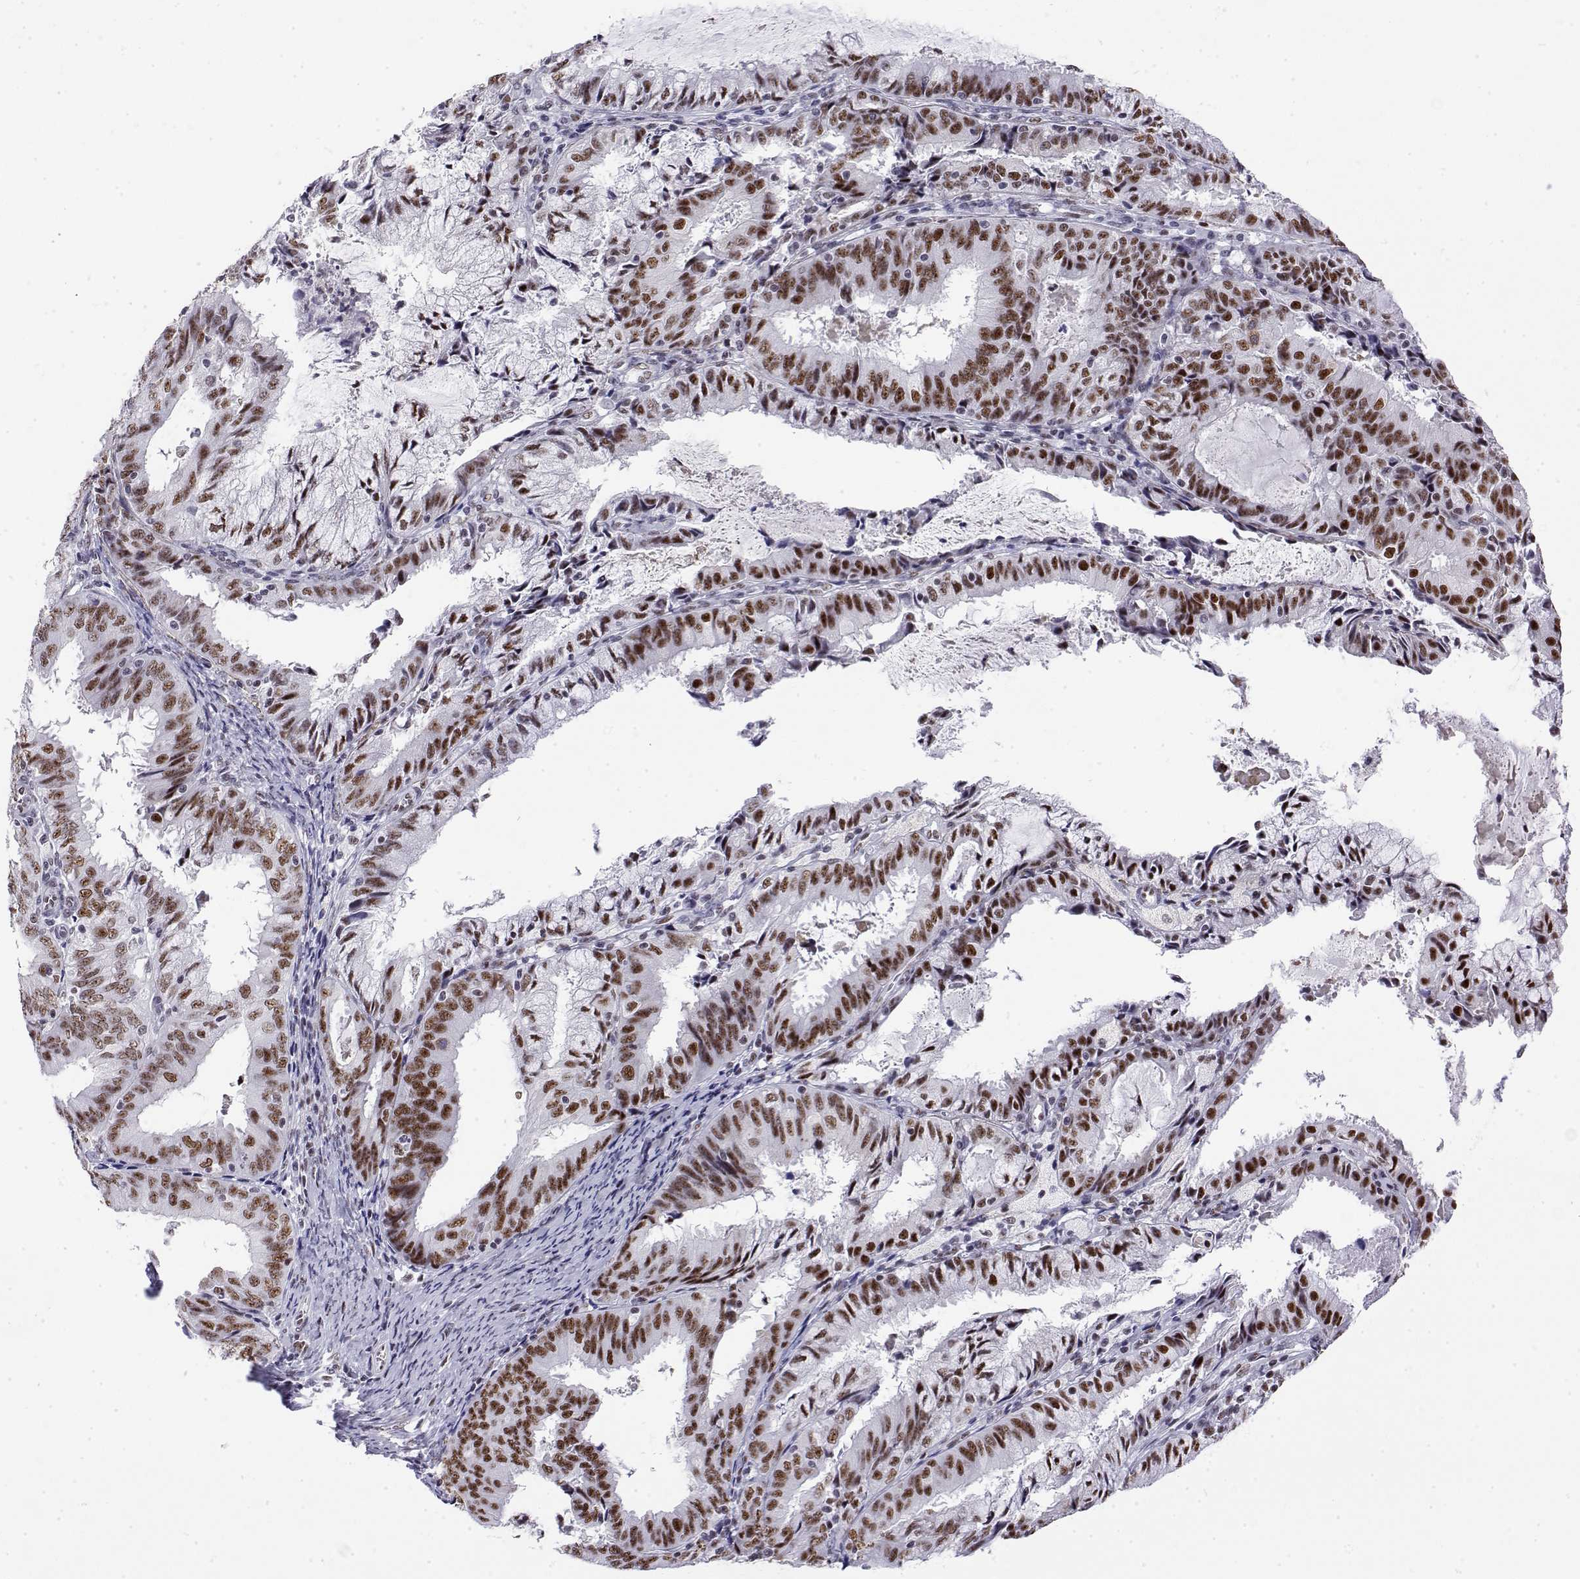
{"staining": {"intensity": "moderate", "quantity": ">75%", "location": "nuclear"}, "tissue": "endometrial cancer", "cell_type": "Tumor cells", "image_type": "cancer", "snomed": [{"axis": "morphology", "description": "Adenocarcinoma, NOS"}, {"axis": "topography", "description": "Endometrium"}], "caption": "Brown immunohistochemical staining in human adenocarcinoma (endometrial) displays moderate nuclear positivity in approximately >75% of tumor cells.", "gene": "POLDIP3", "patient": {"sex": "female", "age": 57}}